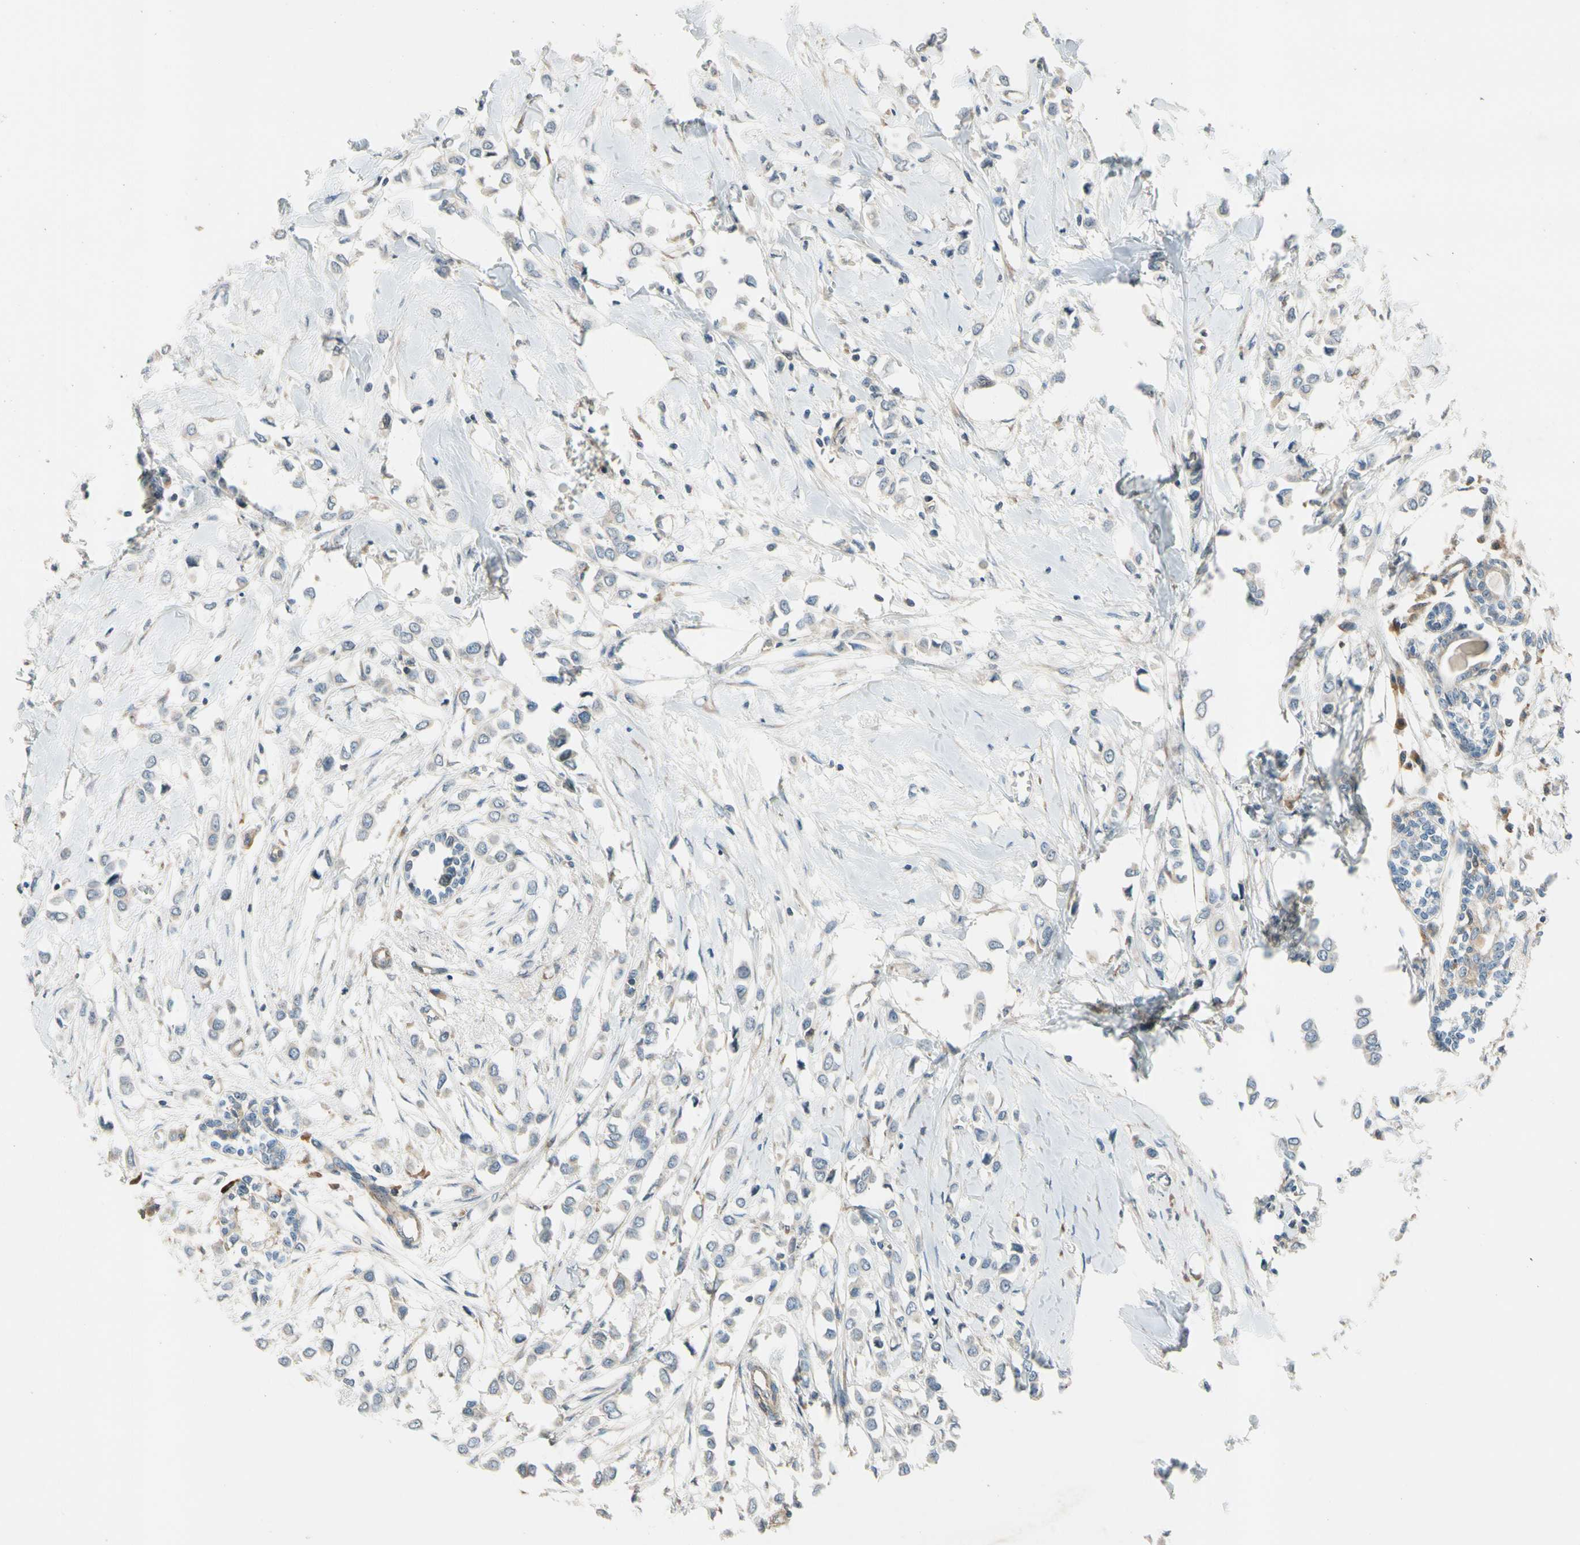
{"staining": {"intensity": "negative", "quantity": "none", "location": "none"}, "tissue": "breast cancer", "cell_type": "Tumor cells", "image_type": "cancer", "snomed": [{"axis": "morphology", "description": "Lobular carcinoma"}, {"axis": "topography", "description": "Breast"}], "caption": "Immunohistochemical staining of human lobular carcinoma (breast) displays no significant positivity in tumor cells.", "gene": "MST1R", "patient": {"sex": "female", "age": 51}}